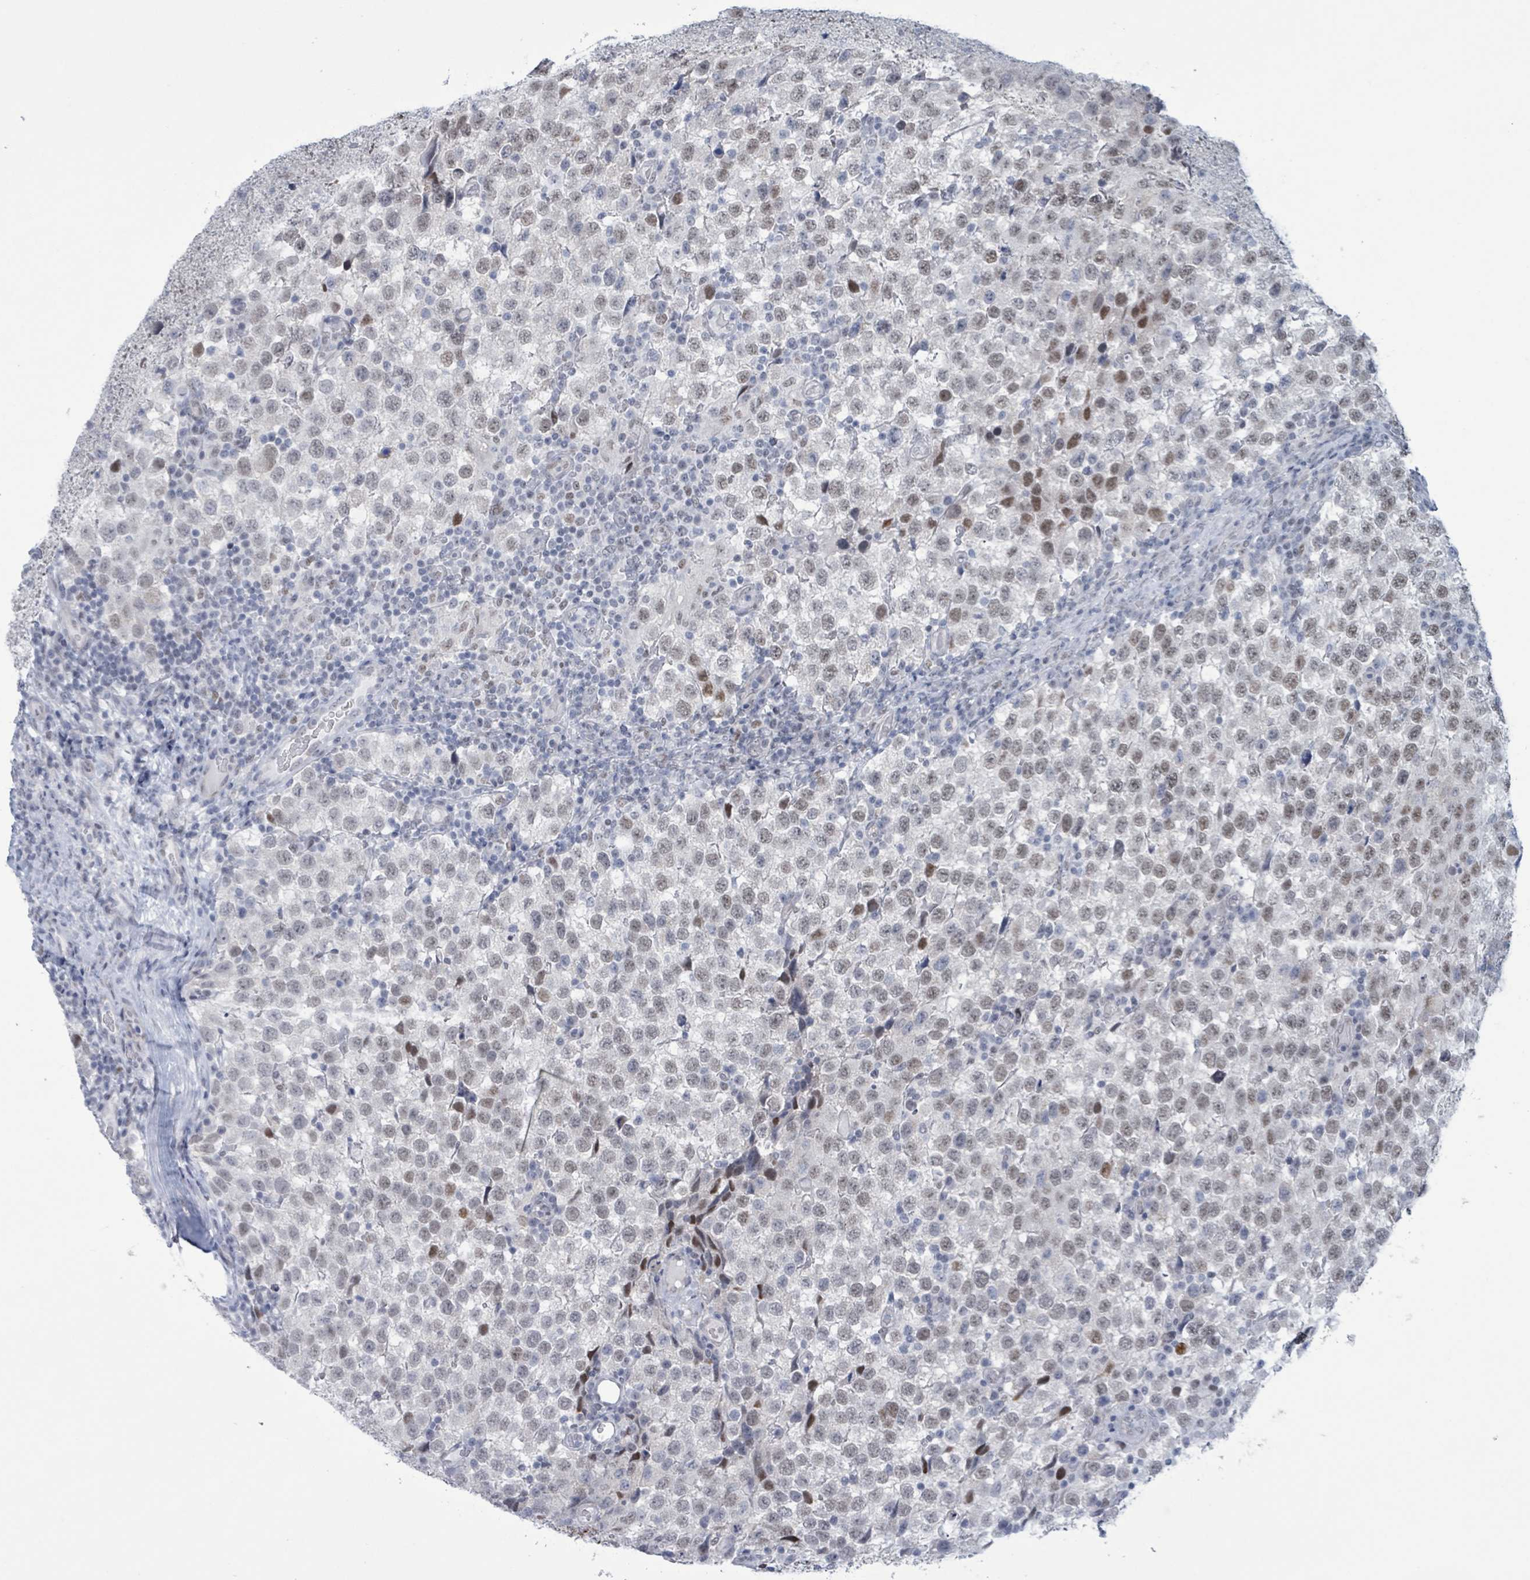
{"staining": {"intensity": "moderate", "quantity": "<25%", "location": "nuclear"}, "tissue": "testis cancer", "cell_type": "Tumor cells", "image_type": "cancer", "snomed": [{"axis": "morphology", "description": "Seminoma, NOS"}, {"axis": "topography", "description": "Testis"}], "caption": "There is low levels of moderate nuclear staining in tumor cells of seminoma (testis), as demonstrated by immunohistochemical staining (brown color).", "gene": "CT45A5", "patient": {"sex": "male", "age": 34}}